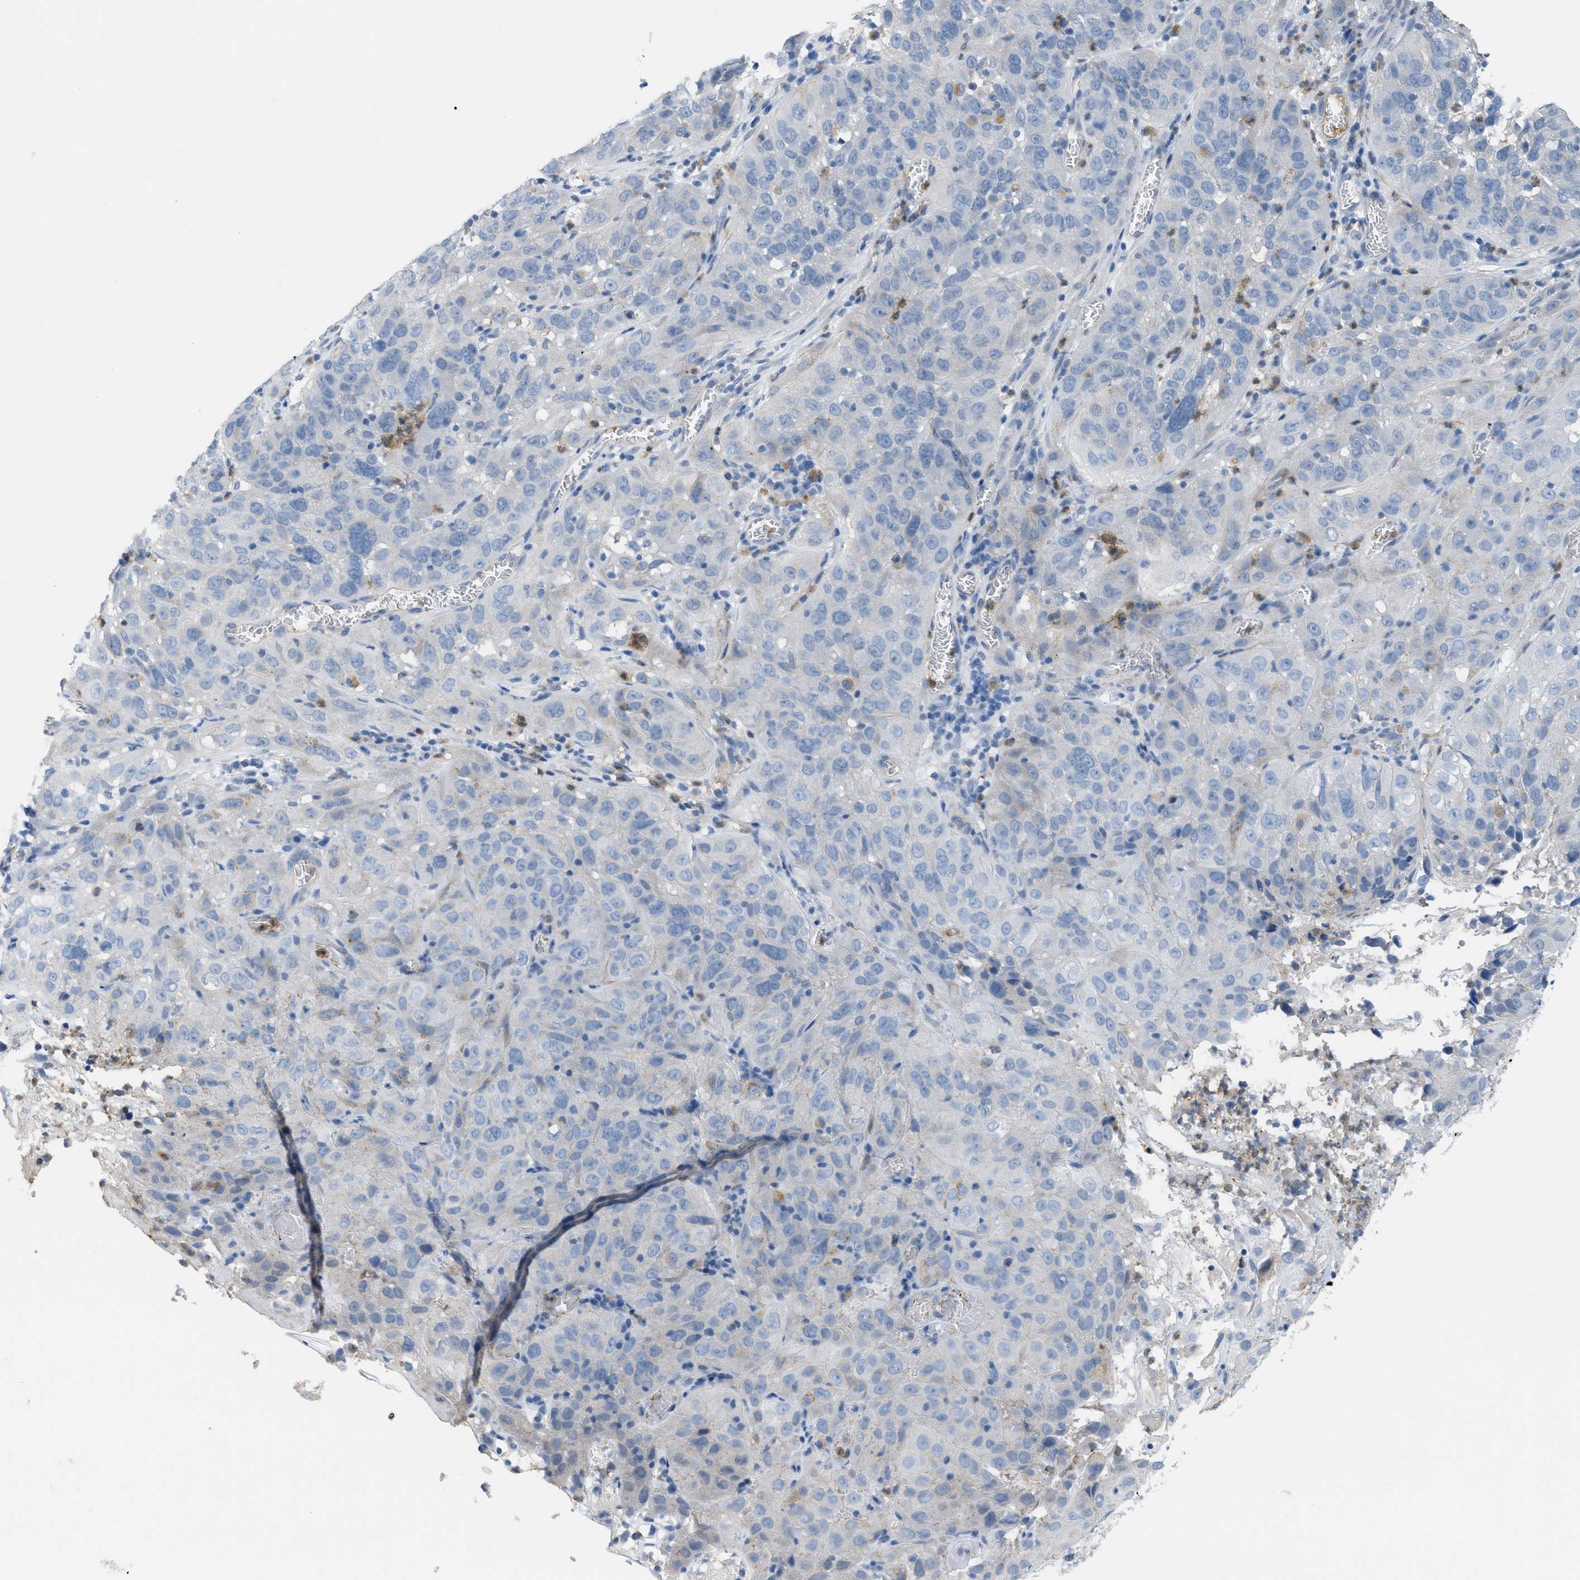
{"staining": {"intensity": "negative", "quantity": "none", "location": "none"}, "tissue": "cervical cancer", "cell_type": "Tumor cells", "image_type": "cancer", "snomed": [{"axis": "morphology", "description": "Squamous cell carcinoma, NOS"}, {"axis": "topography", "description": "Cervix"}], "caption": "Immunohistochemistry photomicrograph of neoplastic tissue: cervical squamous cell carcinoma stained with DAB (3,3'-diaminobenzidine) displays no significant protein positivity in tumor cells. Nuclei are stained in blue.", "gene": "CRB3", "patient": {"sex": "female", "age": 32}}